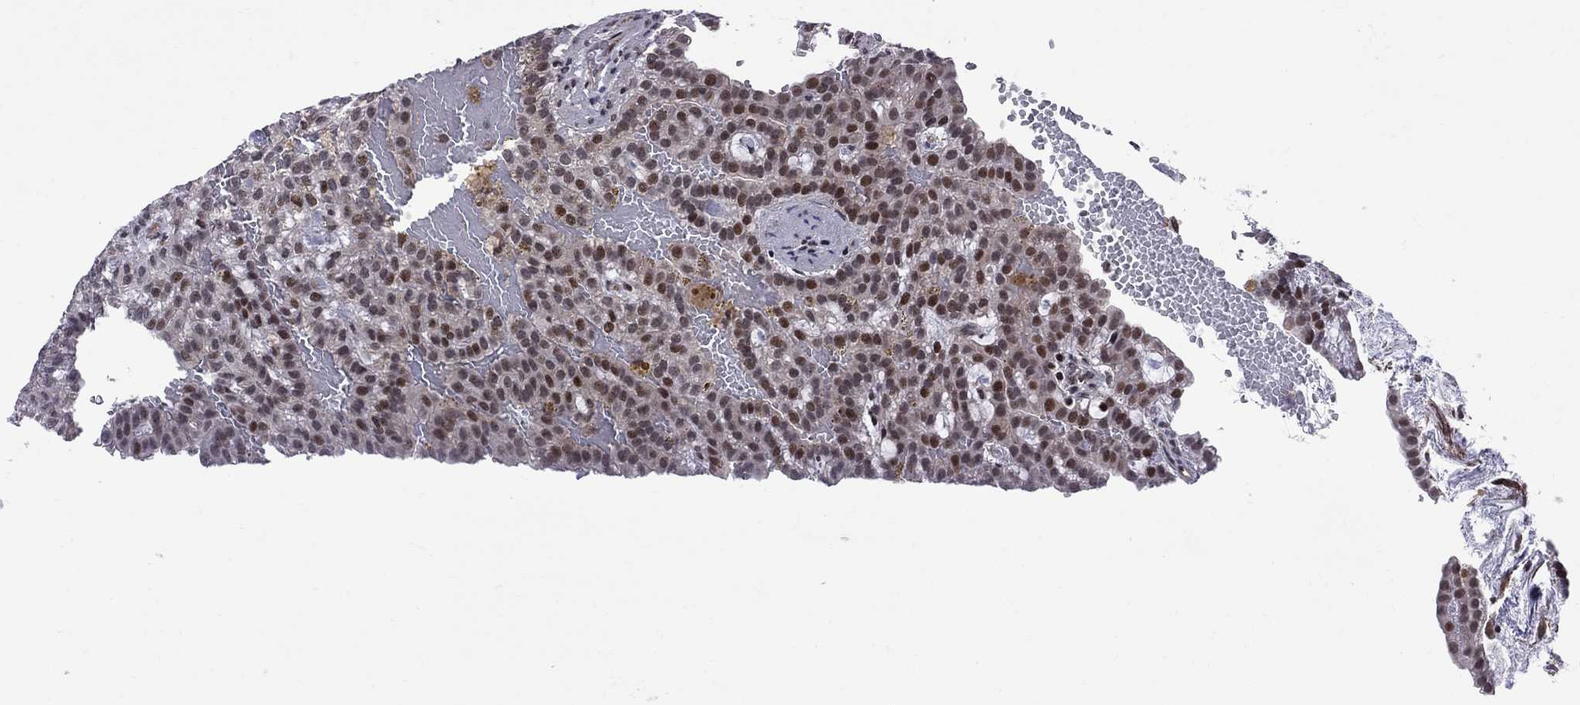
{"staining": {"intensity": "strong", "quantity": "<25%", "location": "nuclear"}, "tissue": "renal cancer", "cell_type": "Tumor cells", "image_type": "cancer", "snomed": [{"axis": "morphology", "description": "Adenocarcinoma, NOS"}, {"axis": "topography", "description": "Kidney"}], "caption": "Adenocarcinoma (renal) stained for a protein (brown) shows strong nuclear positive expression in approximately <25% of tumor cells.", "gene": "BRF1", "patient": {"sex": "male", "age": 63}}